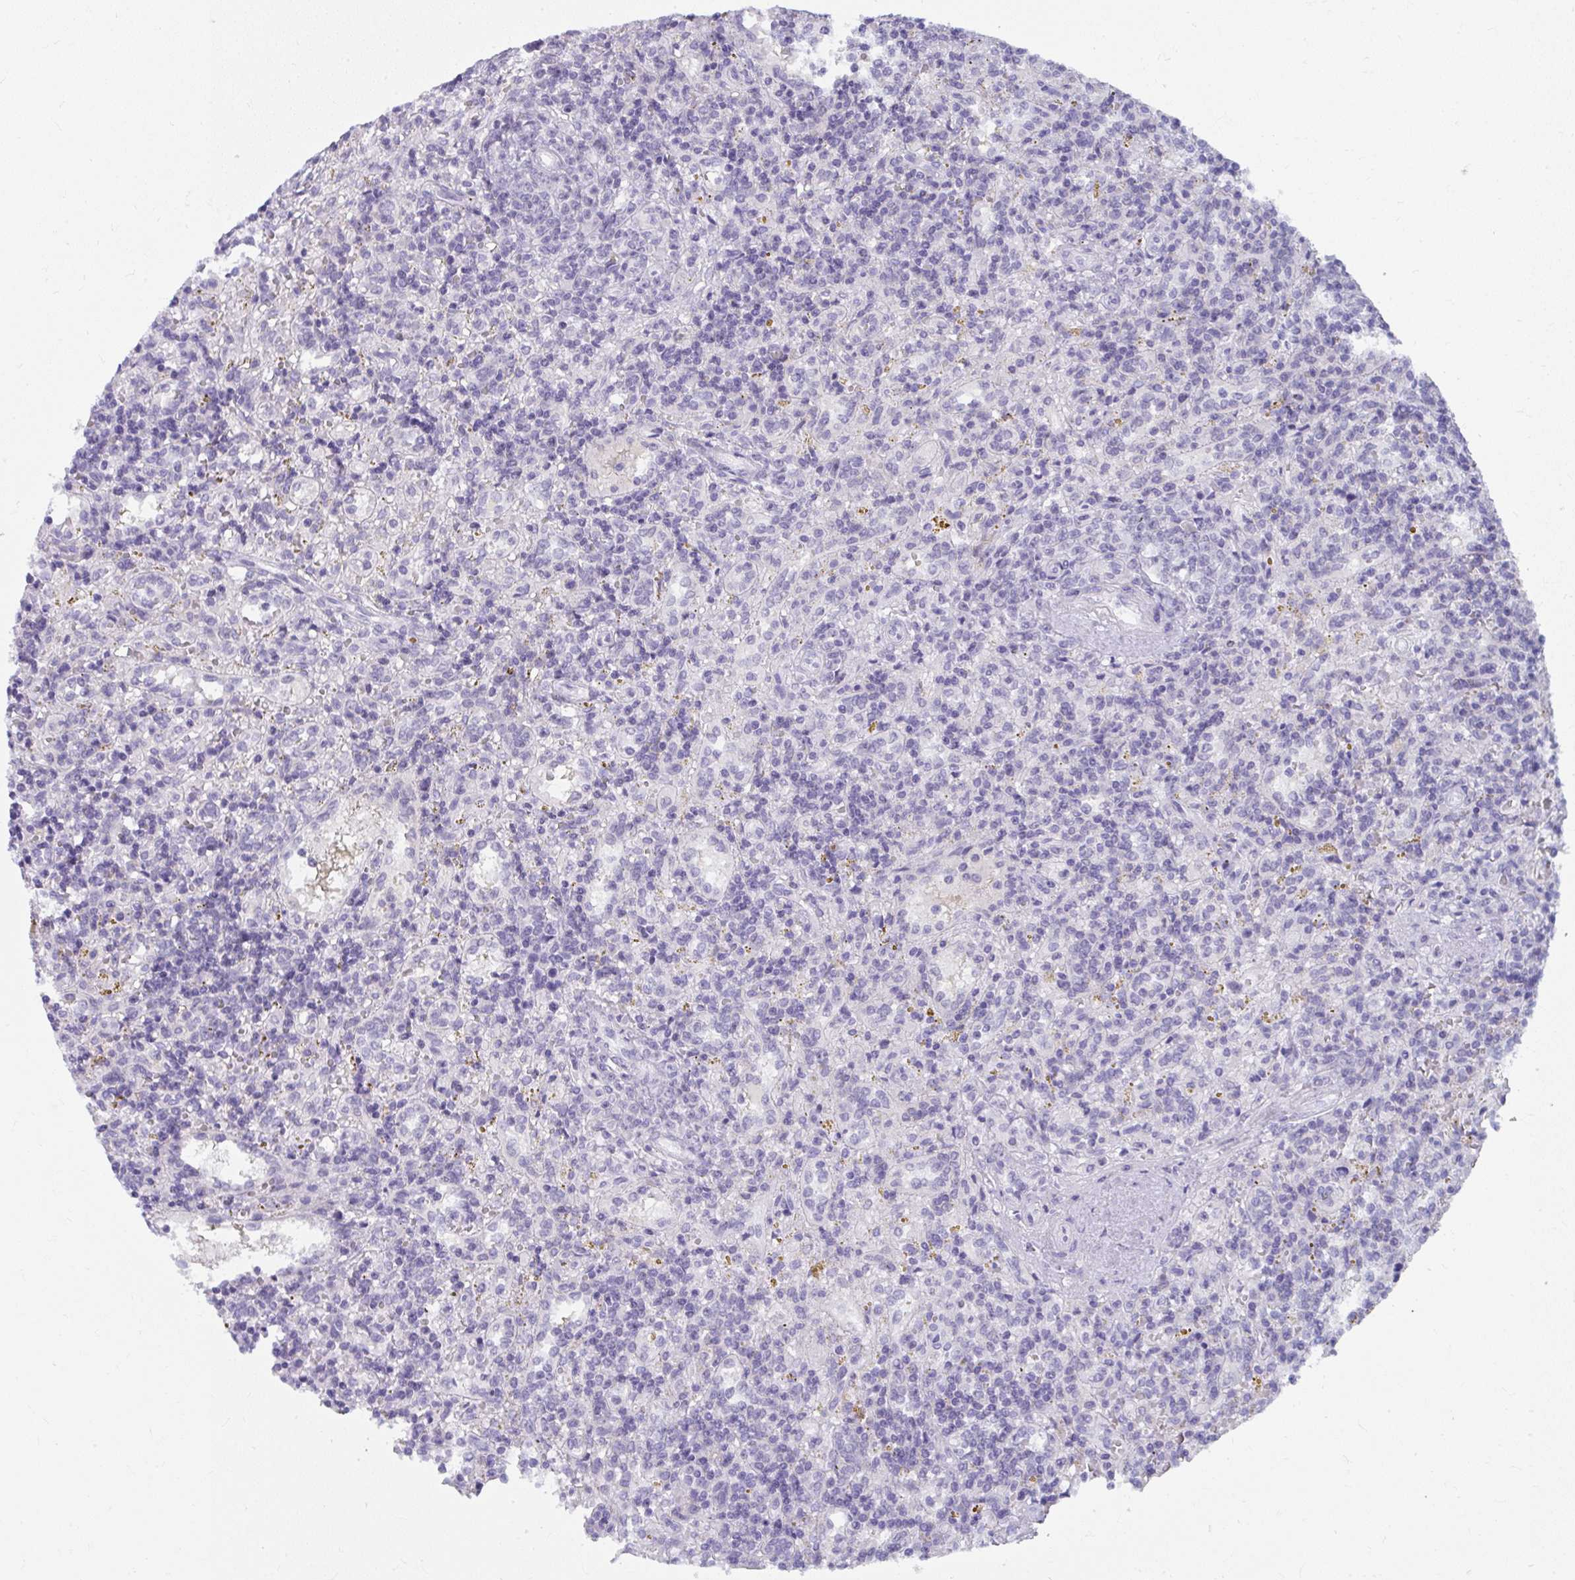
{"staining": {"intensity": "negative", "quantity": "none", "location": "none"}, "tissue": "lymphoma", "cell_type": "Tumor cells", "image_type": "cancer", "snomed": [{"axis": "morphology", "description": "Malignant lymphoma, non-Hodgkin's type, Low grade"}, {"axis": "topography", "description": "Spleen"}], "caption": "This micrograph is of low-grade malignant lymphoma, non-Hodgkin's type stained with immunohistochemistry to label a protein in brown with the nuclei are counter-stained blue. There is no positivity in tumor cells. The staining was performed using DAB (3,3'-diaminobenzidine) to visualize the protein expression in brown, while the nuclei were stained in blue with hematoxylin (Magnification: 20x).", "gene": "UGT3A2", "patient": {"sex": "male", "age": 67}}